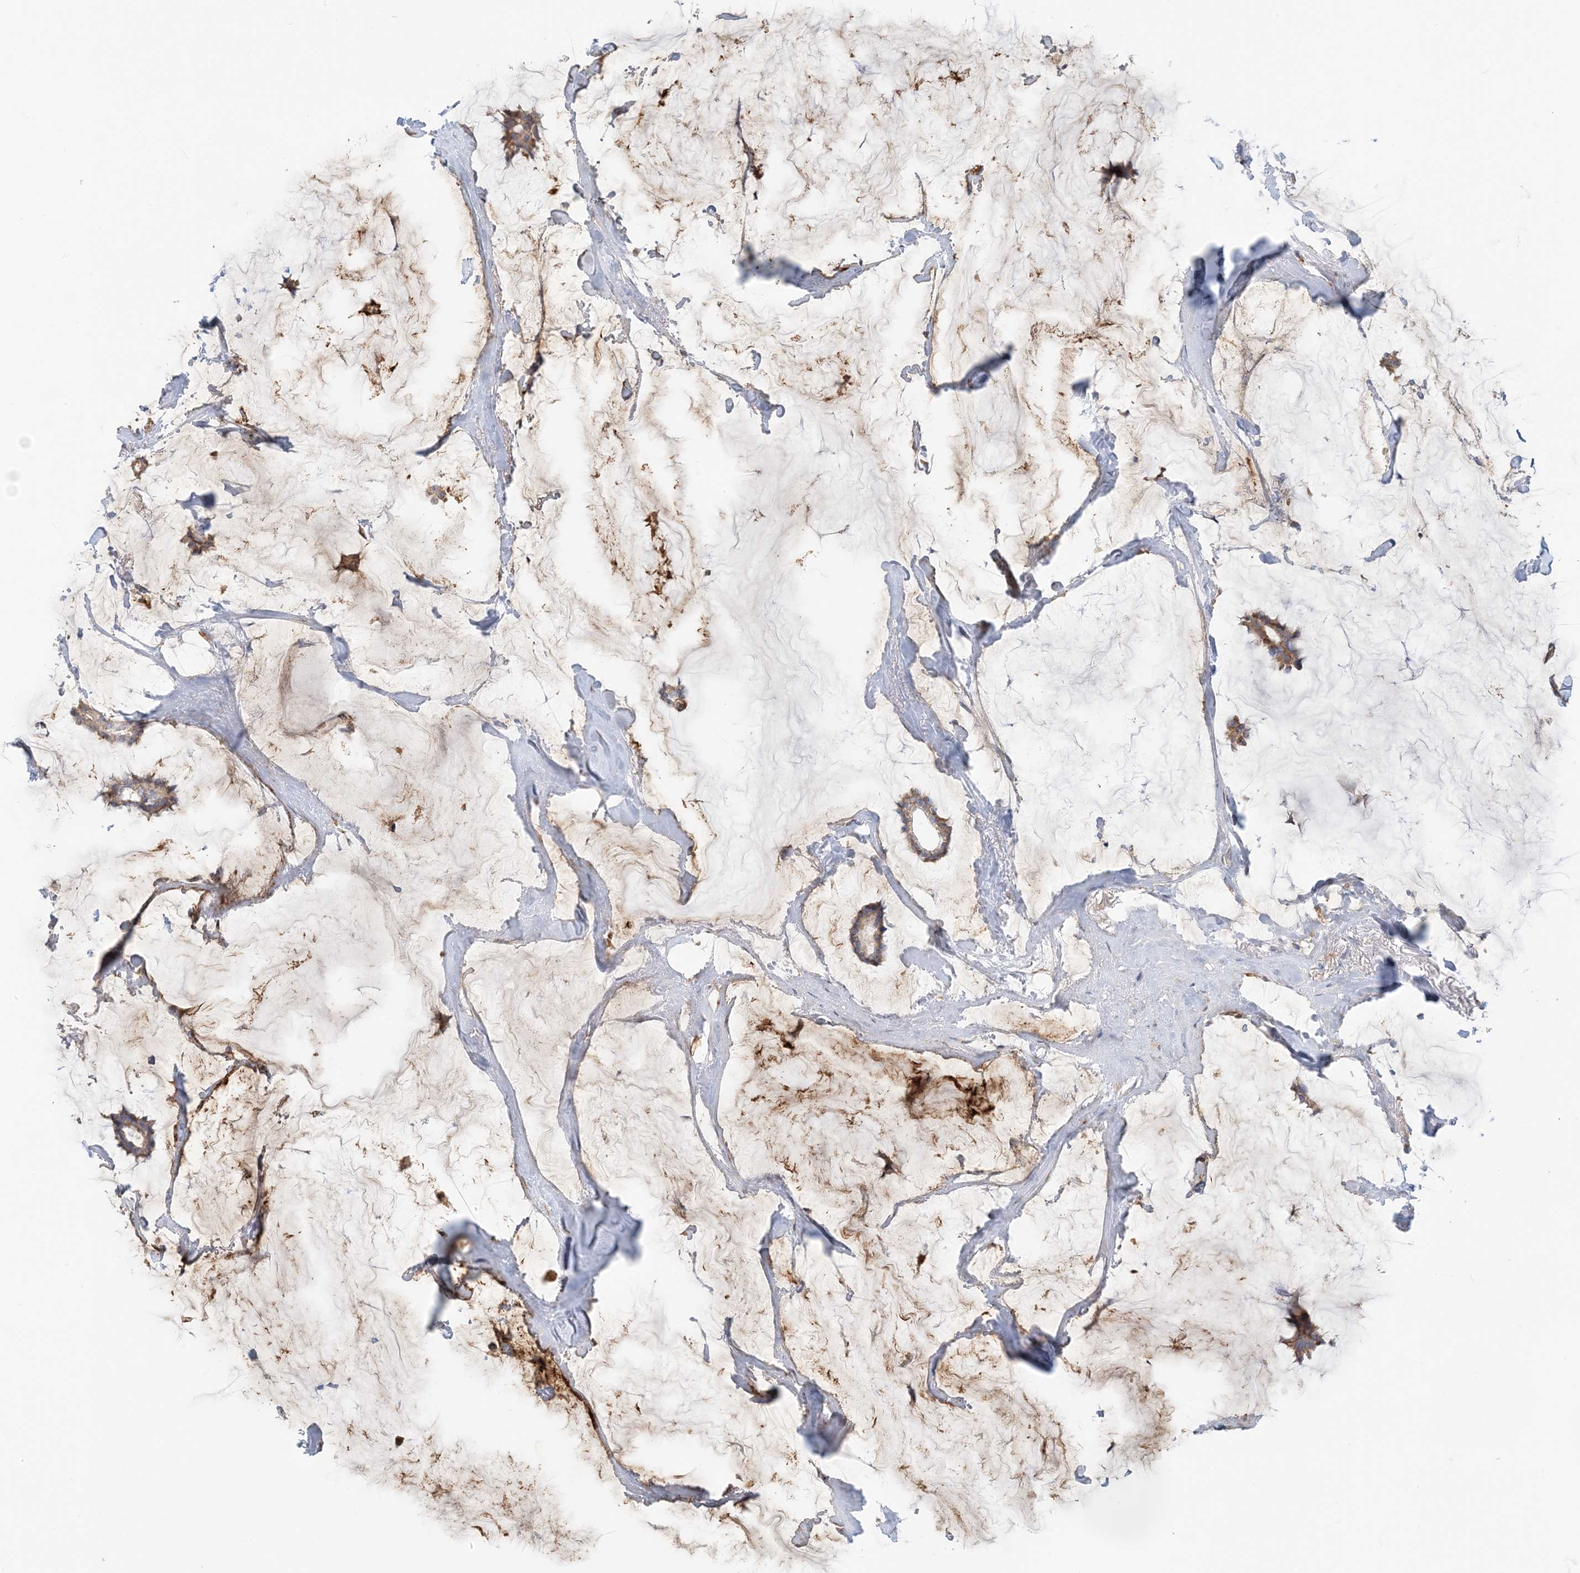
{"staining": {"intensity": "weak", "quantity": ">75%", "location": "cytoplasmic/membranous"}, "tissue": "breast cancer", "cell_type": "Tumor cells", "image_type": "cancer", "snomed": [{"axis": "morphology", "description": "Duct carcinoma"}, {"axis": "topography", "description": "Breast"}], "caption": "High-power microscopy captured an IHC histopathology image of breast invasive ductal carcinoma, revealing weak cytoplasmic/membranous expression in approximately >75% of tumor cells.", "gene": "SPPL2A", "patient": {"sex": "female", "age": 93}}